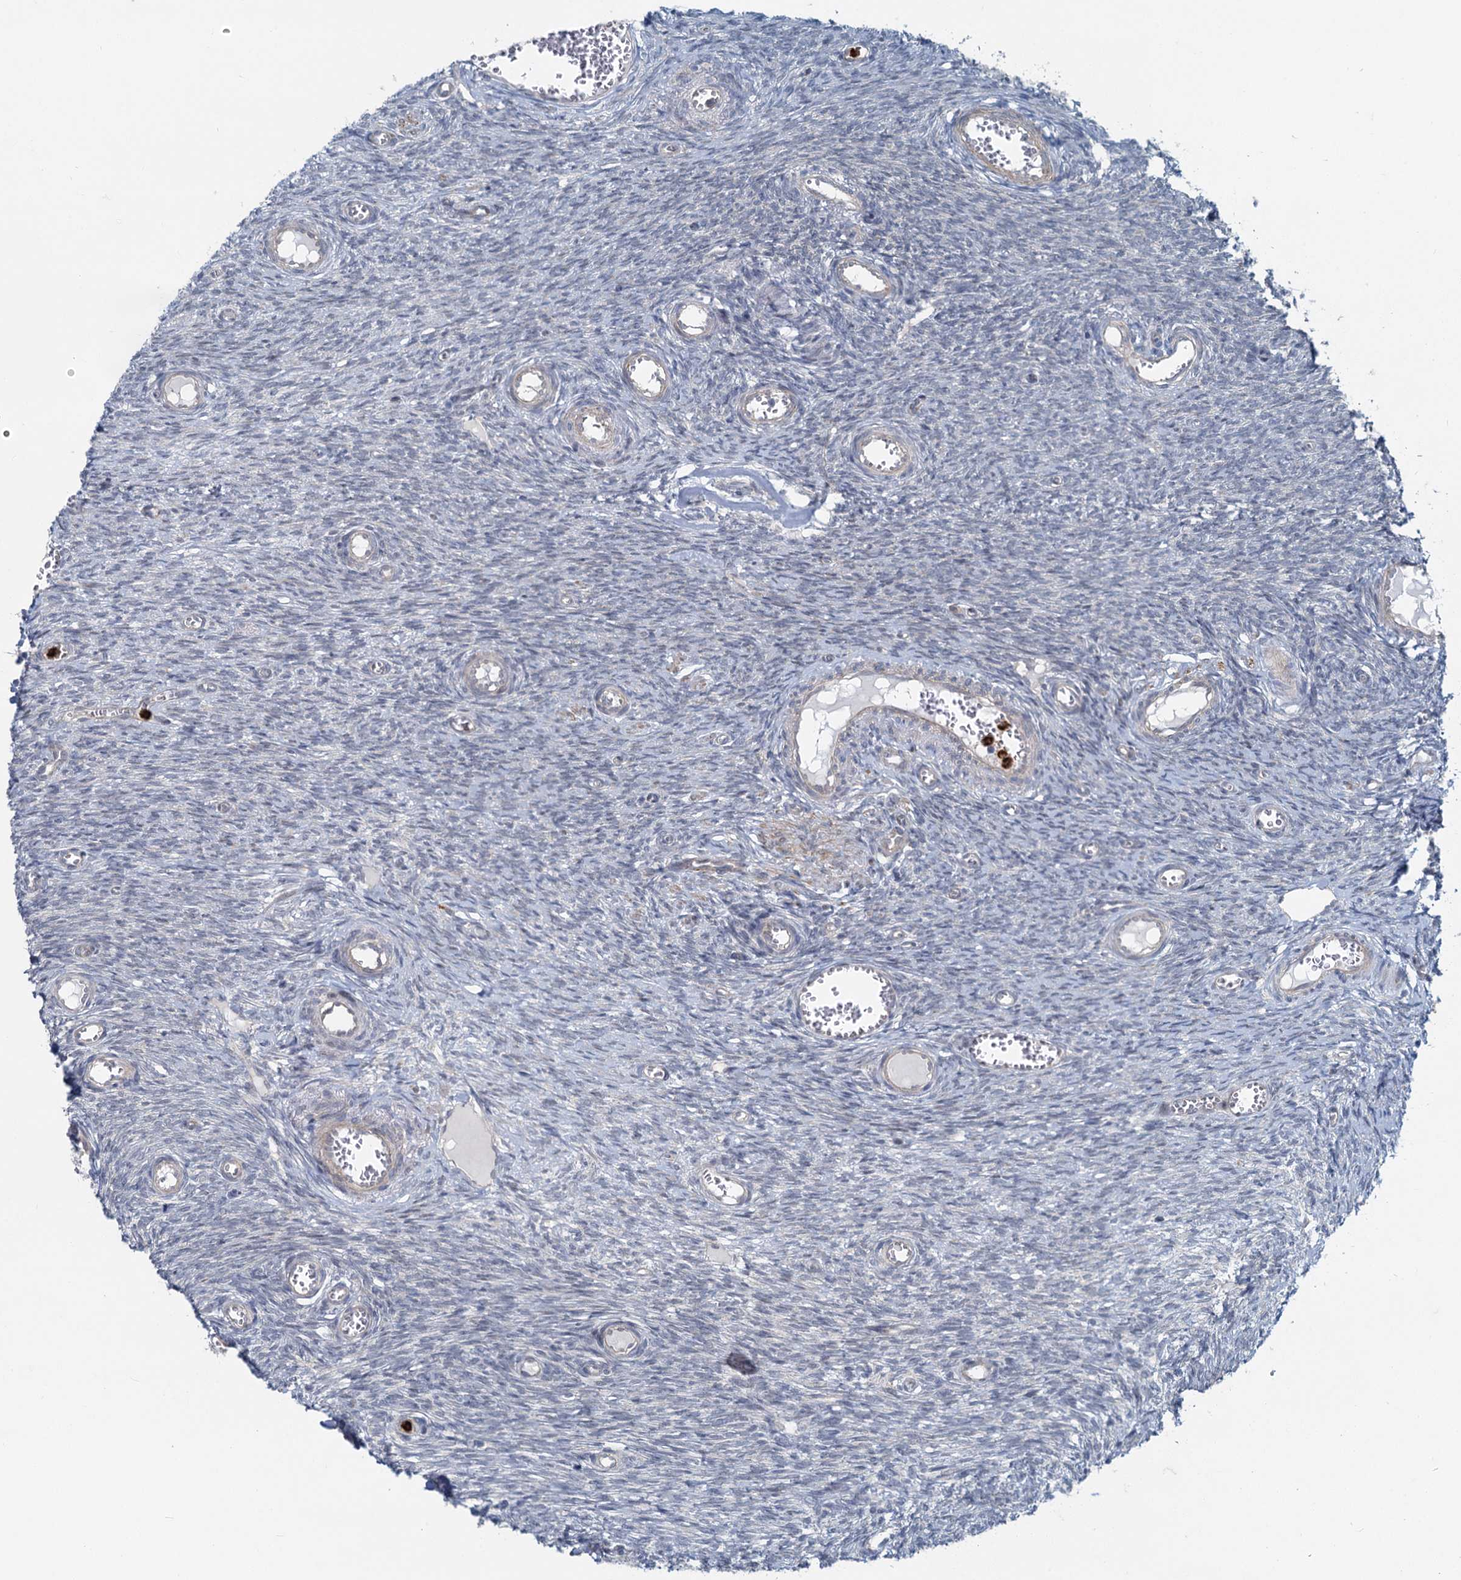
{"staining": {"intensity": "negative", "quantity": "none", "location": "none"}, "tissue": "ovary", "cell_type": "Ovarian stroma cells", "image_type": "normal", "snomed": [{"axis": "morphology", "description": "Normal tissue, NOS"}, {"axis": "topography", "description": "Ovary"}], "caption": "There is no significant staining in ovarian stroma cells of ovary.", "gene": "ADCY2", "patient": {"sex": "female", "age": 44}}